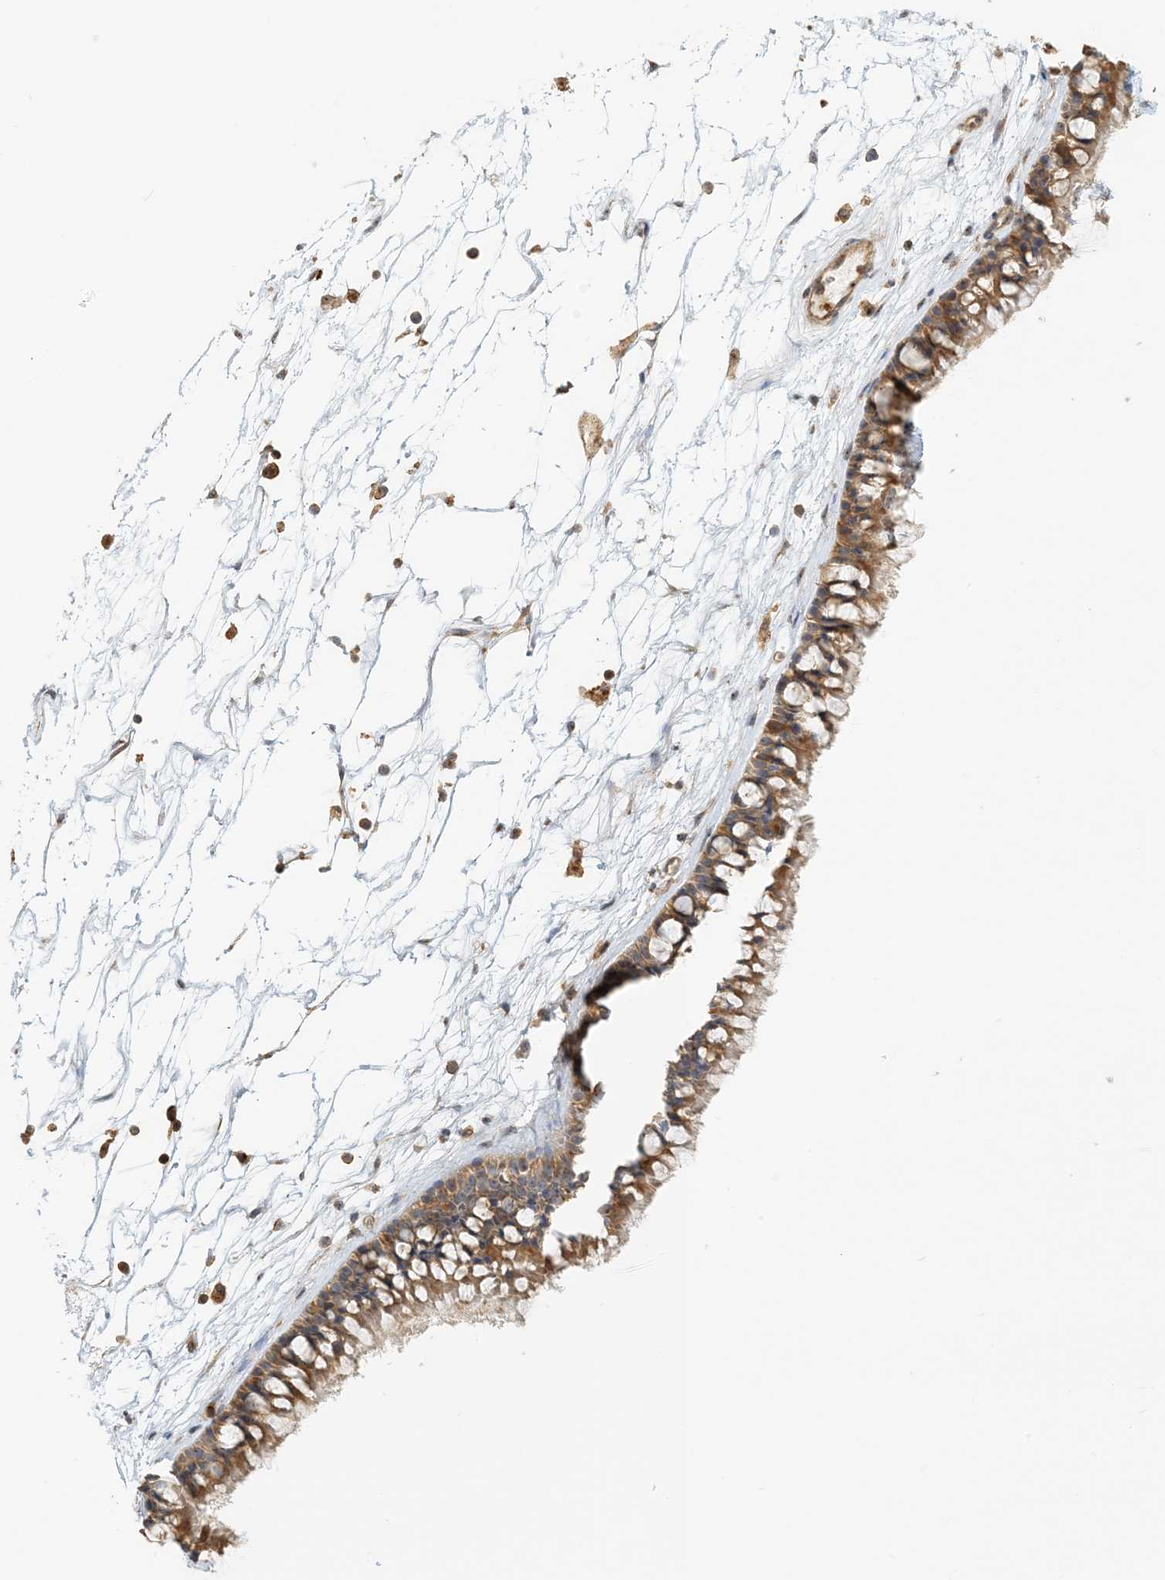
{"staining": {"intensity": "moderate", "quantity": ">75%", "location": "cytoplasmic/membranous"}, "tissue": "nasopharynx", "cell_type": "Respiratory epithelial cells", "image_type": "normal", "snomed": [{"axis": "morphology", "description": "Normal tissue, NOS"}, {"axis": "topography", "description": "Nasopharynx"}], "caption": "The immunohistochemical stain highlights moderate cytoplasmic/membranous positivity in respiratory epithelial cells of benign nasopharynx. (DAB (3,3'-diaminobenzidine) = brown stain, brightfield microscopy at high magnification).", "gene": "COLEC11", "patient": {"sex": "male", "age": 64}}